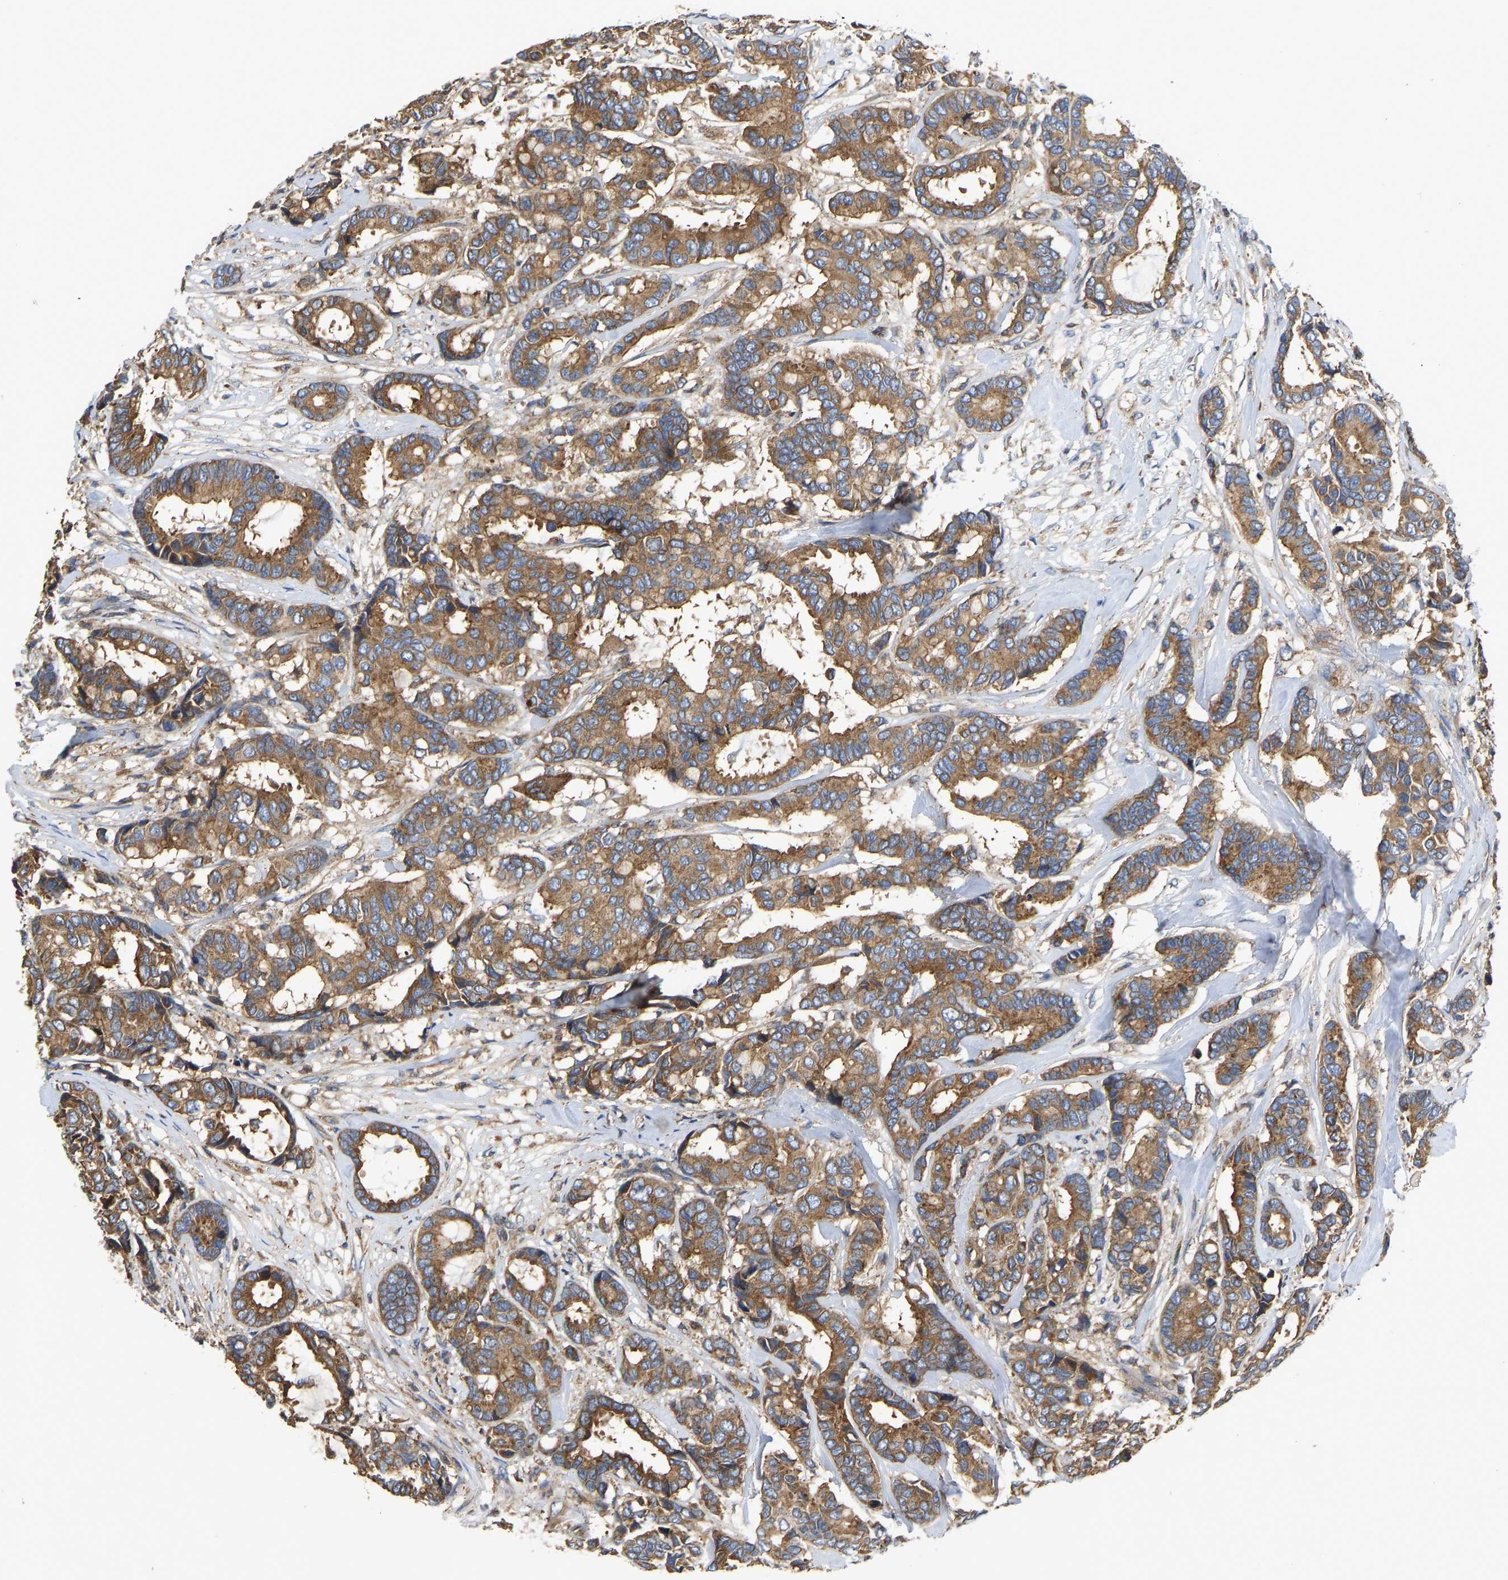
{"staining": {"intensity": "moderate", "quantity": ">75%", "location": "cytoplasmic/membranous"}, "tissue": "breast cancer", "cell_type": "Tumor cells", "image_type": "cancer", "snomed": [{"axis": "morphology", "description": "Duct carcinoma"}, {"axis": "topography", "description": "Breast"}], "caption": "The histopathology image exhibits staining of breast cancer, revealing moderate cytoplasmic/membranous protein expression (brown color) within tumor cells.", "gene": "FLNB", "patient": {"sex": "female", "age": 87}}